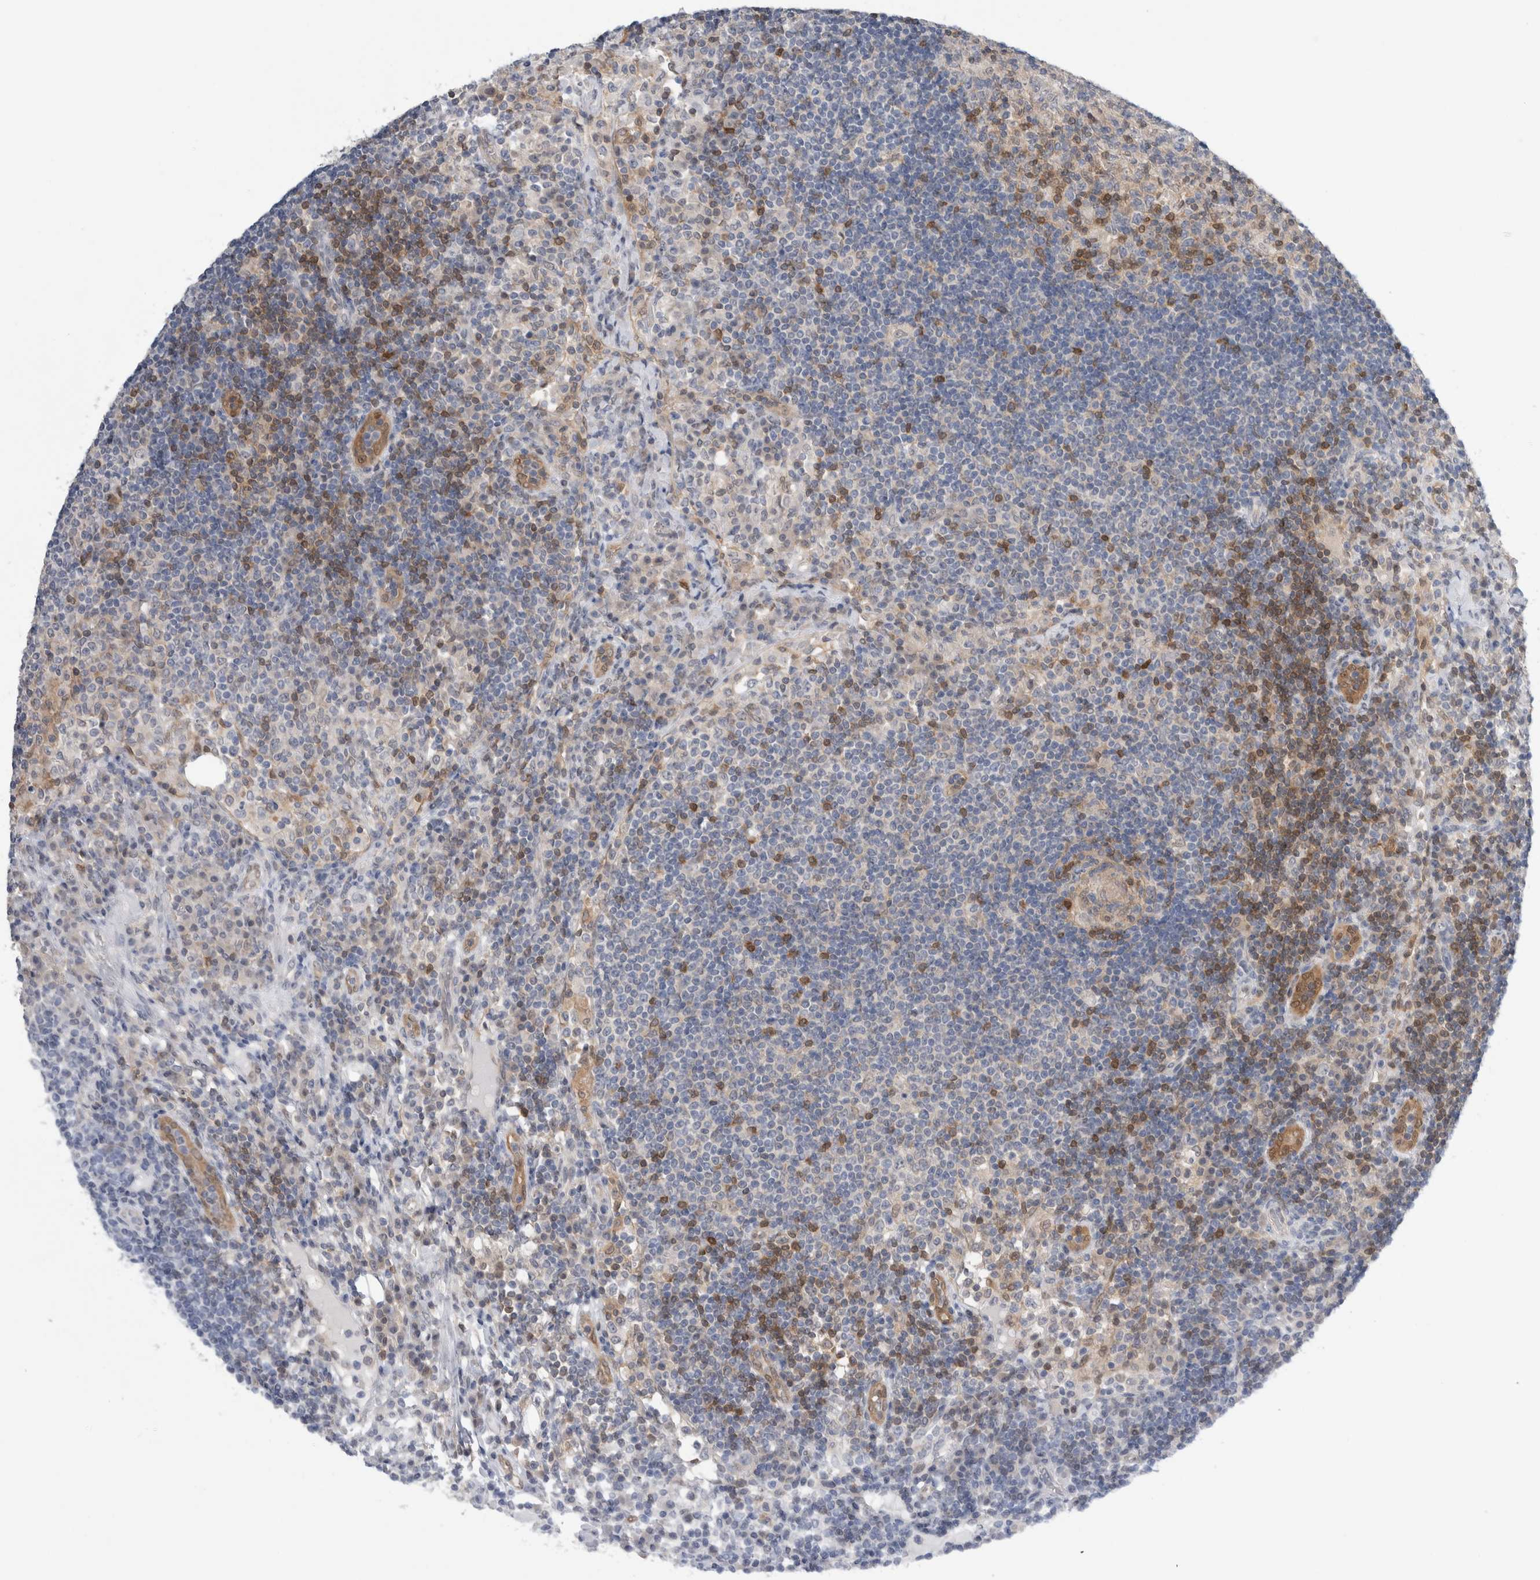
{"staining": {"intensity": "moderate", "quantity": "<25%", "location": "cytoplasmic/membranous"}, "tissue": "lymph node", "cell_type": "Germinal center cells", "image_type": "normal", "snomed": [{"axis": "morphology", "description": "Normal tissue, NOS"}, {"axis": "topography", "description": "Lymph node"}], "caption": "About <25% of germinal center cells in benign lymph node exhibit moderate cytoplasmic/membranous protein positivity as visualized by brown immunohistochemical staining.", "gene": "CASP6", "patient": {"sex": "female", "age": 53}}